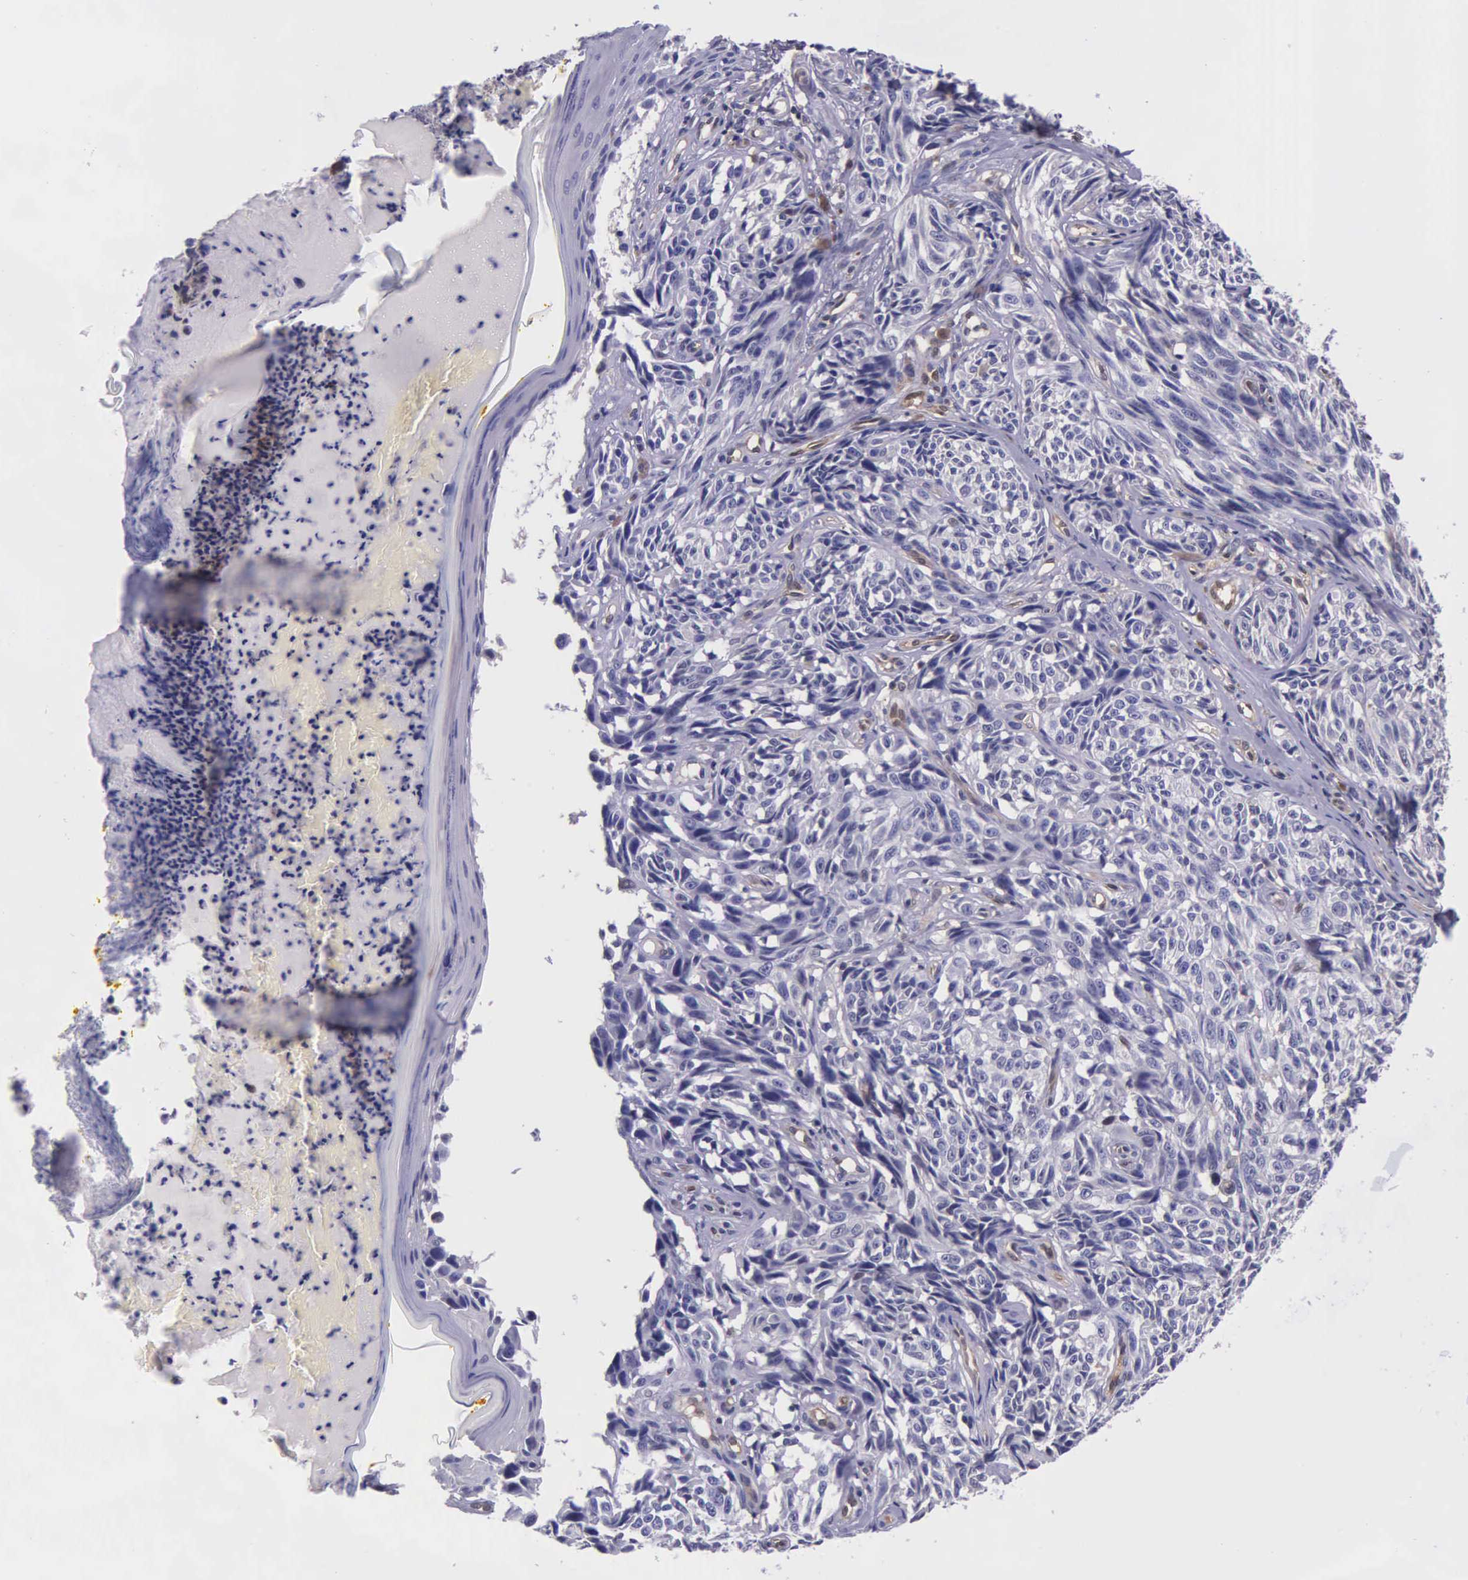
{"staining": {"intensity": "negative", "quantity": "none", "location": "none"}, "tissue": "melanoma", "cell_type": "Tumor cells", "image_type": "cancer", "snomed": [{"axis": "morphology", "description": "Malignant melanoma, NOS"}, {"axis": "topography", "description": "Skin"}], "caption": "IHC micrograph of human melanoma stained for a protein (brown), which reveals no staining in tumor cells. (DAB (3,3'-diaminobenzidine) IHC with hematoxylin counter stain).", "gene": "GMPR2", "patient": {"sex": "male", "age": 67}}